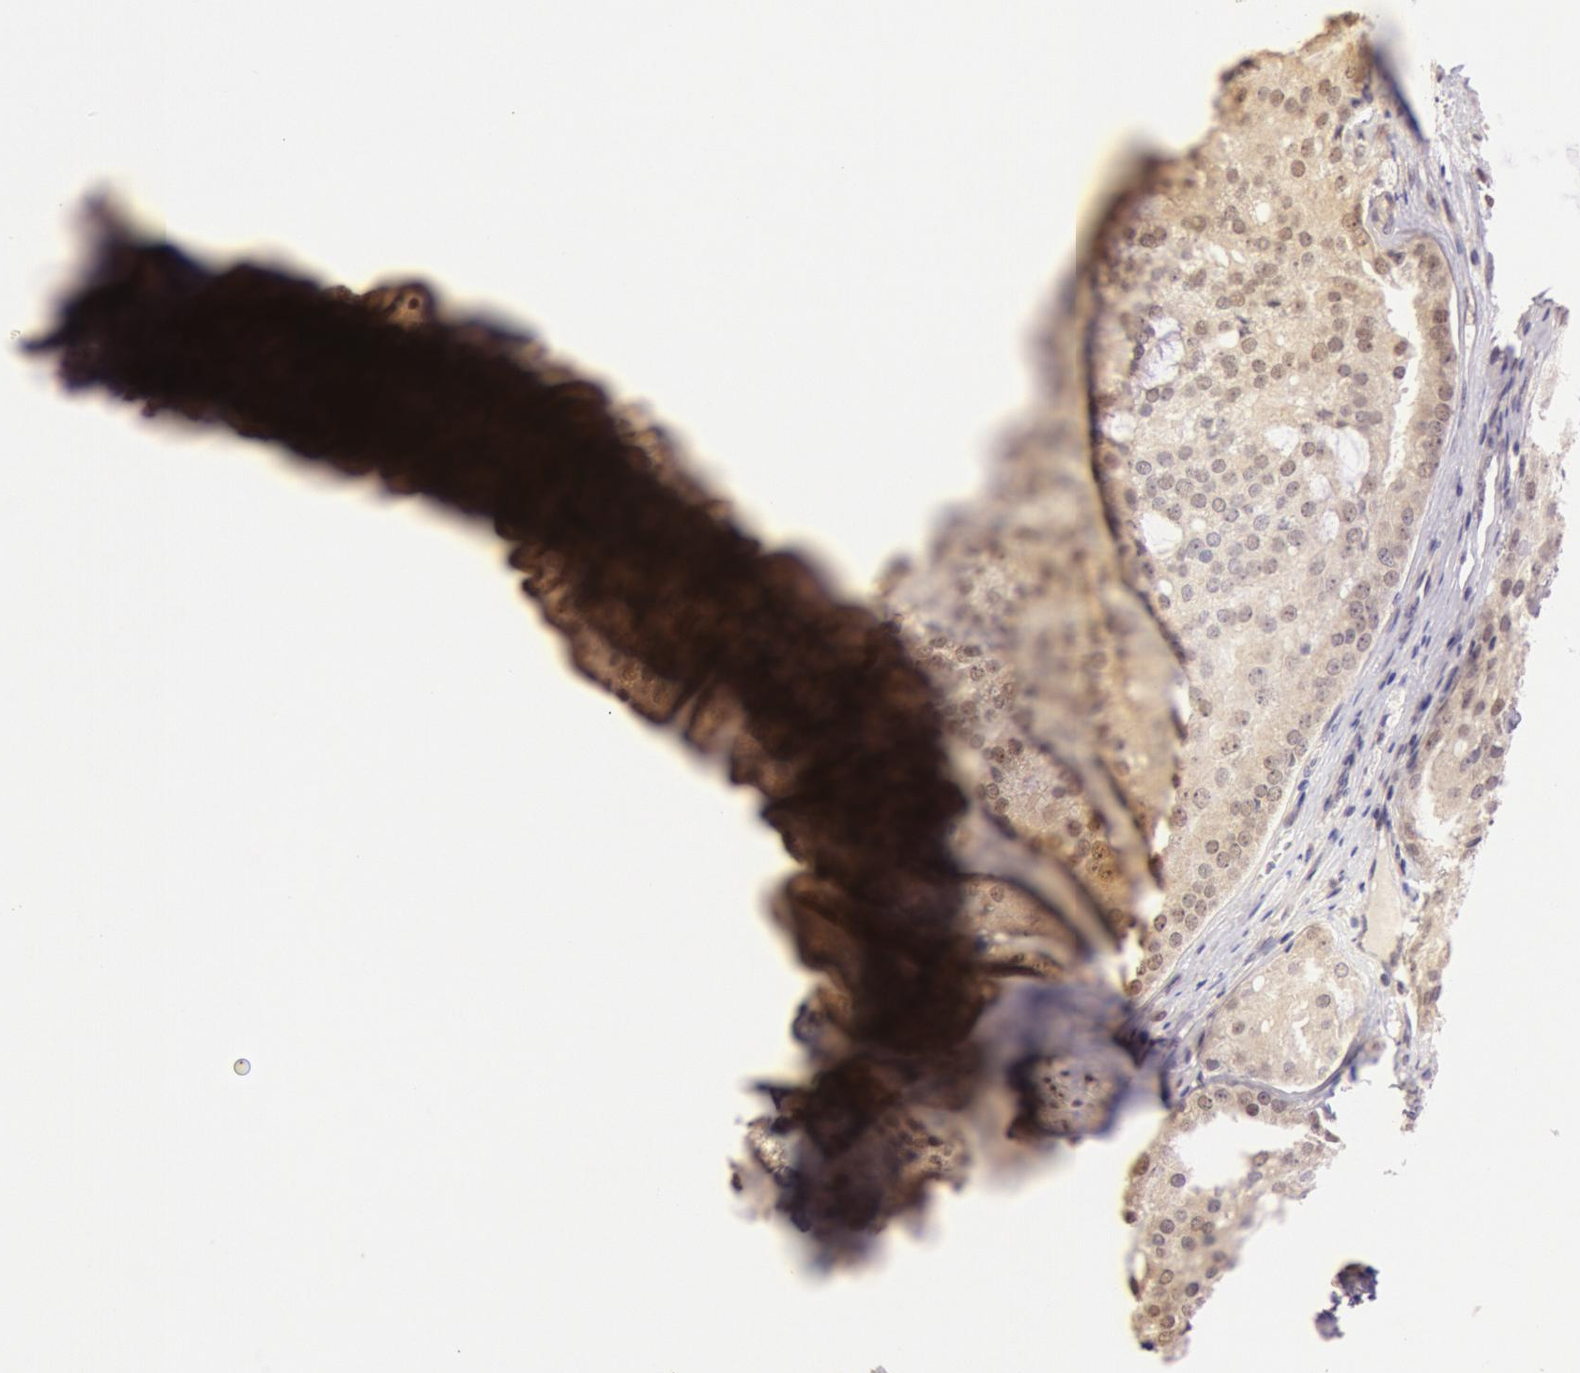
{"staining": {"intensity": "moderate", "quantity": "25%-75%", "location": "cytoplasmic/membranous"}, "tissue": "prostate cancer", "cell_type": "Tumor cells", "image_type": "cancer", "snomed": [{"axis": "morphology", "description": "Adenocarcinoma, Medium grade"}, {"axis": "topography", "description": "Prostate"}], "caption": "Brown immunohistochemical staining in human medium-grade adenocarcinoma (prostate) shows moderate cytoplasmic/membranous expression in approximately 25%-75% of tumor cells.", "gene": "RTL10", "patient": {"sex": "male", "age": 60}}